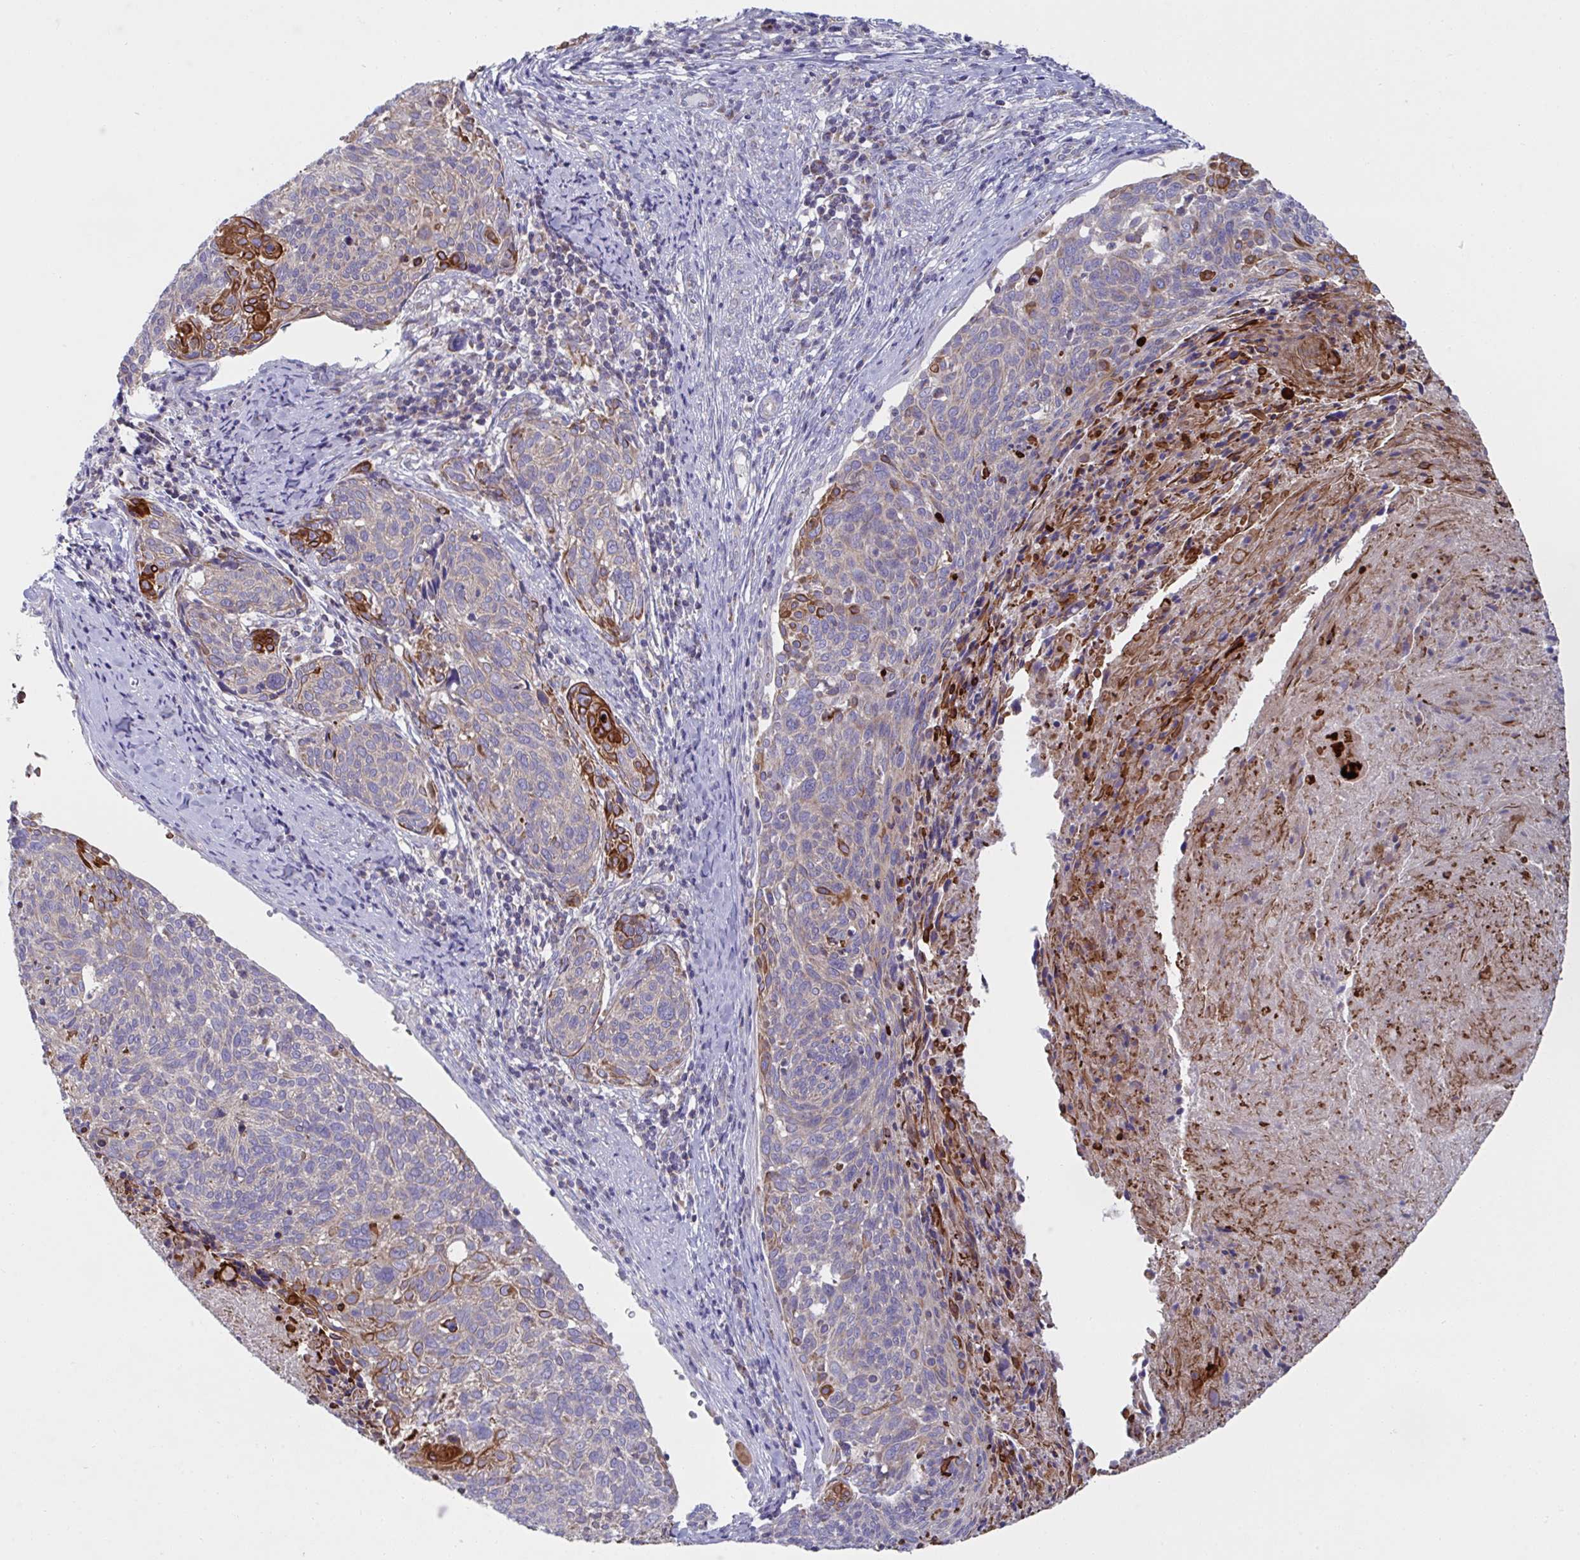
{"staining": {"intensity": "strong", "quantity": "<25%", "location": "cytoplasmic/membranous"}, "tissue": "cervical cancer", "cell_type": "Tumor cells", "image_type": "cancer", "snomed": [{"axis": "morphology", "description": "Squamous cell carcinoma, NOS"}, {"axis": "topography", "description": "Cervix"}], "caption": "Human cervical cancer stained with a brown dye displays strong cytoplasmic/membranous positive staining in approximately <25% of tumor cells.", "gene": "NDUFA7", "patient": {"sex": "female", "age": 49}}